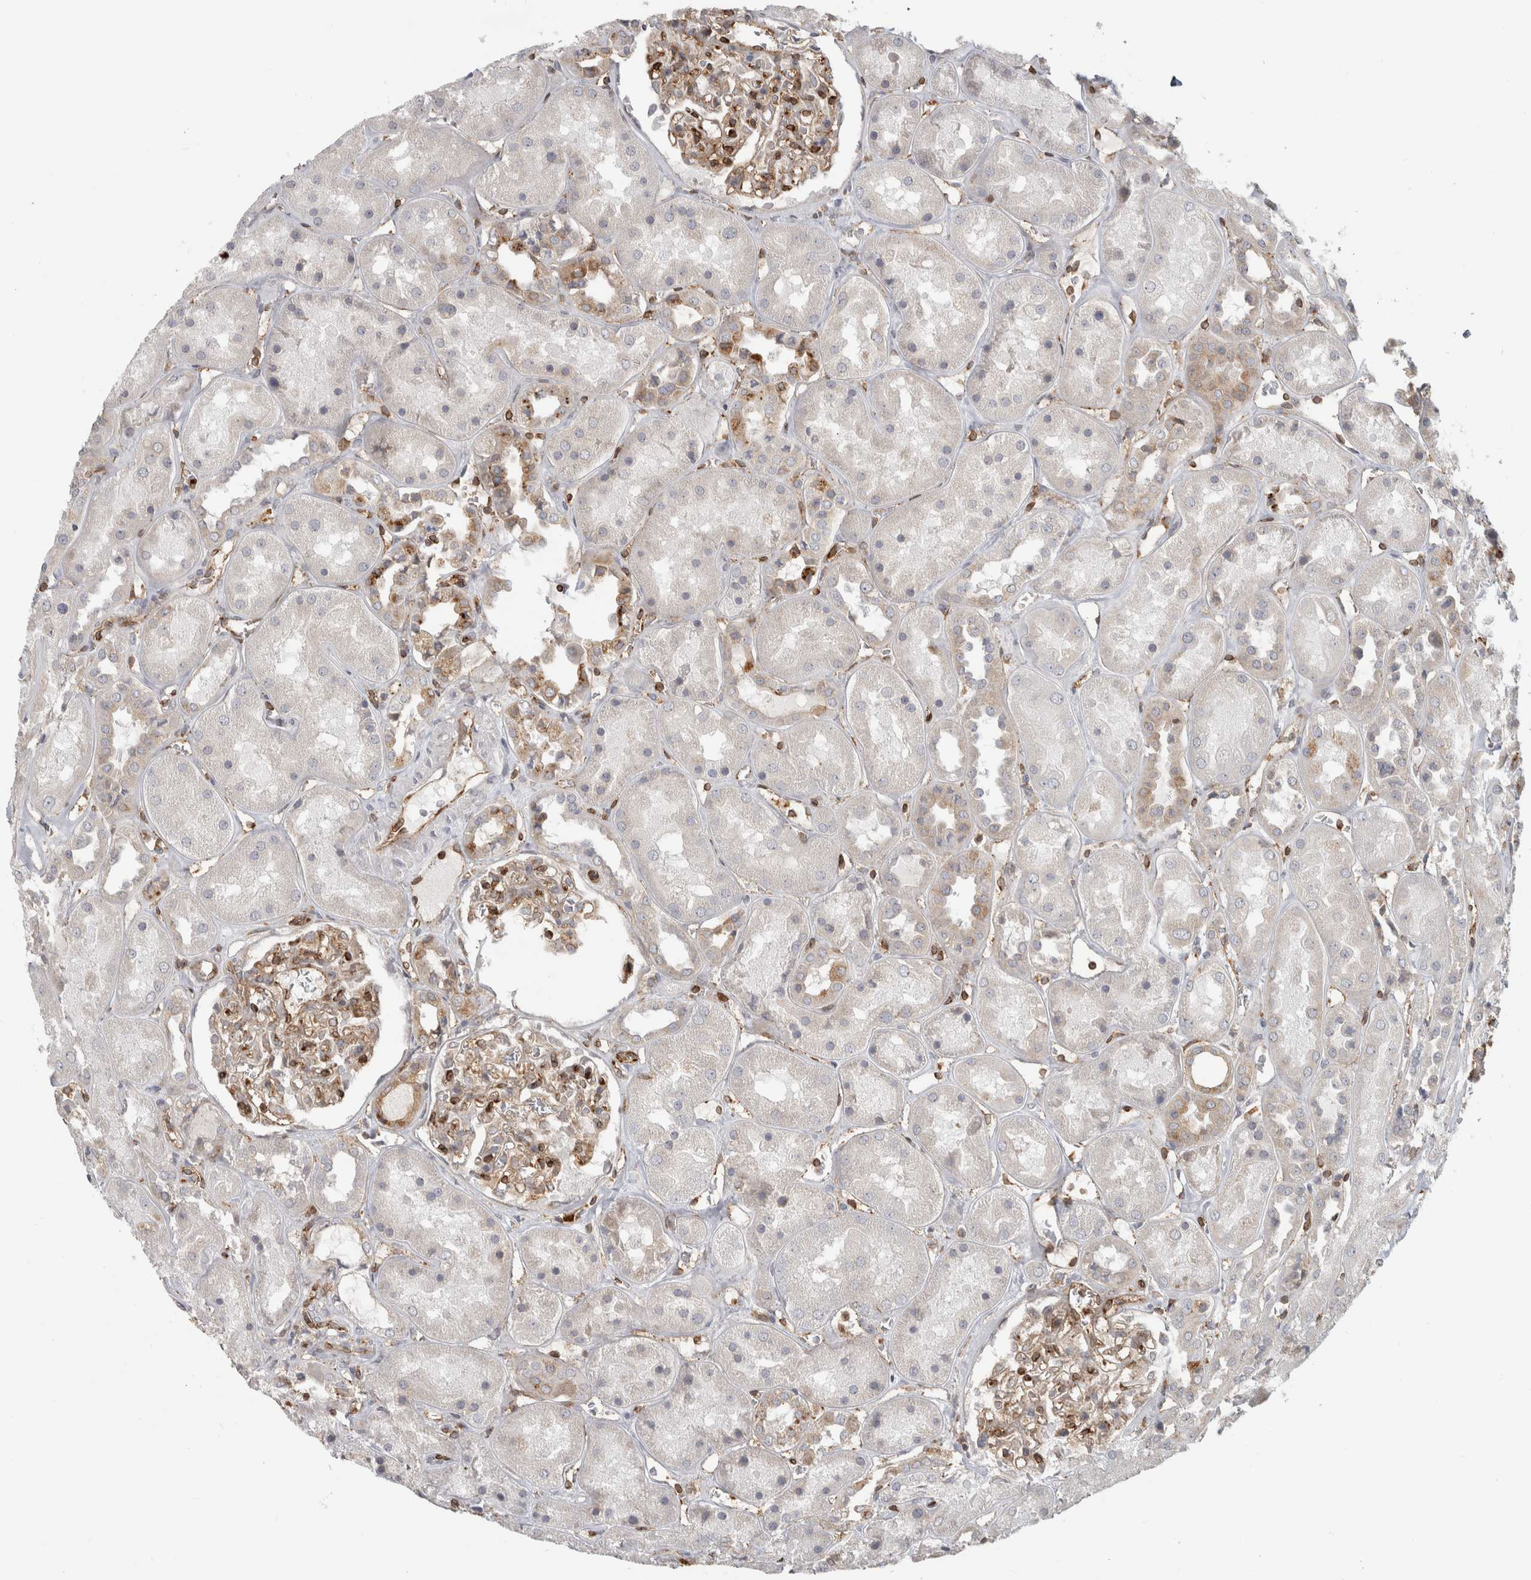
{"staining": {"intensity": "moderate", "quantity": "25%-75%", "location": "cytoplasmic/membranous"}, "tissue": "kidney", "cell_type": "Cells in glomeruli", "image_type": "normal", "snomed": [{"axis": "morphology", "description": "Normal tissue, NOS"}, {"axis": "topography", "description": "Kidney"}], "caption": "High-power microscopy captured an immunohistochemistry (IHC) photomicrograph of unremarkable kidney, revealing moderate cytoplasmic/membranous staining in about 25%-75% of cells in glomeruli.", "gene": "HLA", "patient": {"sex": "male", "age": 70}}